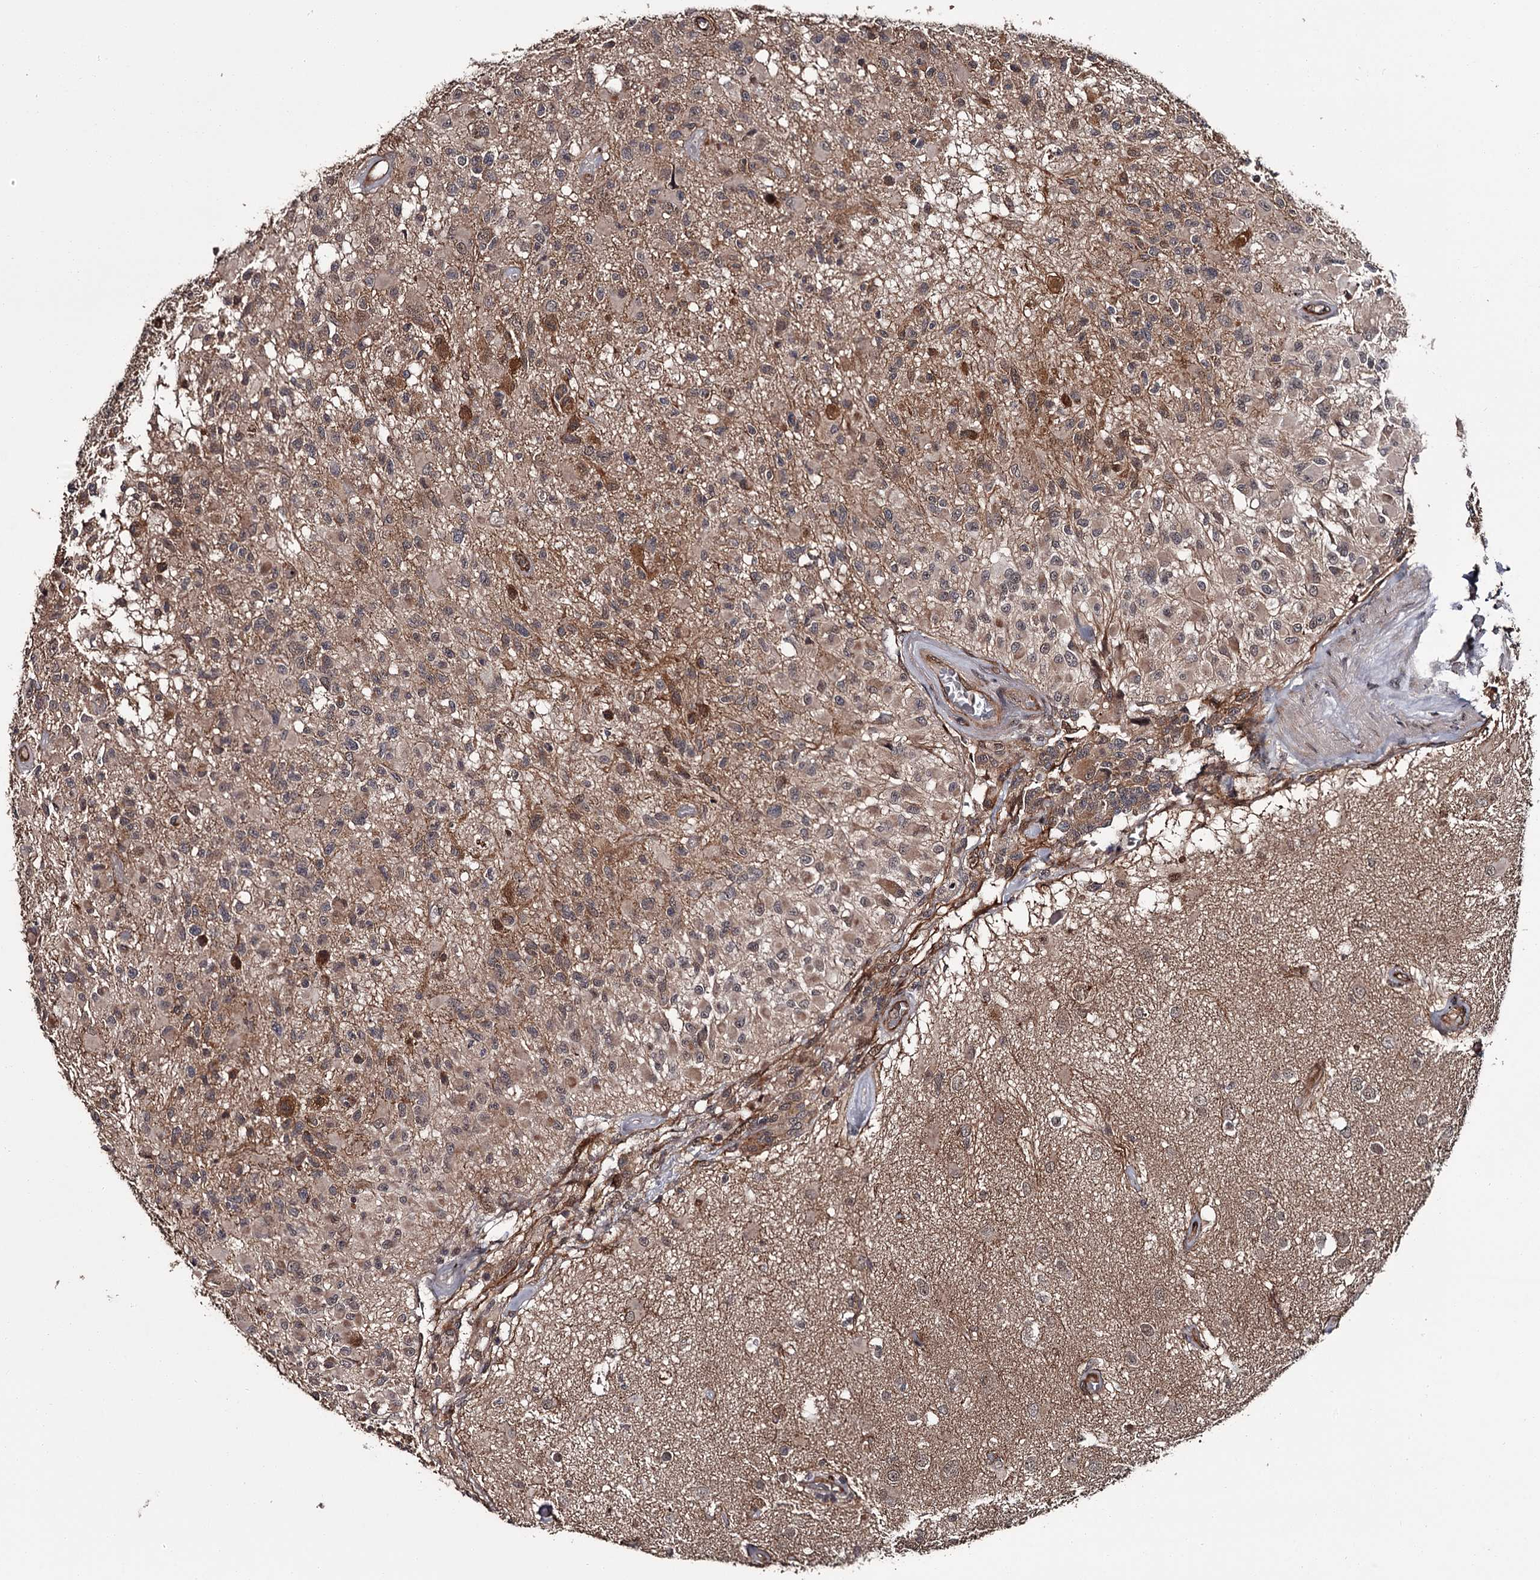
{"staining": {"intensity": "moderate", "quantity": "<25%", "location": "cytoplasmic/membranous"}, "tissue": "glioma", "cell_type": "Tumor cells", "image_type": "cancer", "snomed": [{"axis": "morphology", "description": "Glioma, malignant, High grade"}, {"axis": "morphology", "description": "Glioblastoma, NOS"}, {"axis": "topography", "description": "Brain"}], "caption": "Immunohistochemistry (IHC) image of neoplastic tissue: glioma stained using IHC exhibits low levels of moderate protein expression localized specifically in the cytoplasmic/membranous of tumor cells, appearing as a cytoplasmic/membranous brown color.", "gene": "CDC42EP2", "patient": {"sex": "male", "age": 60}}